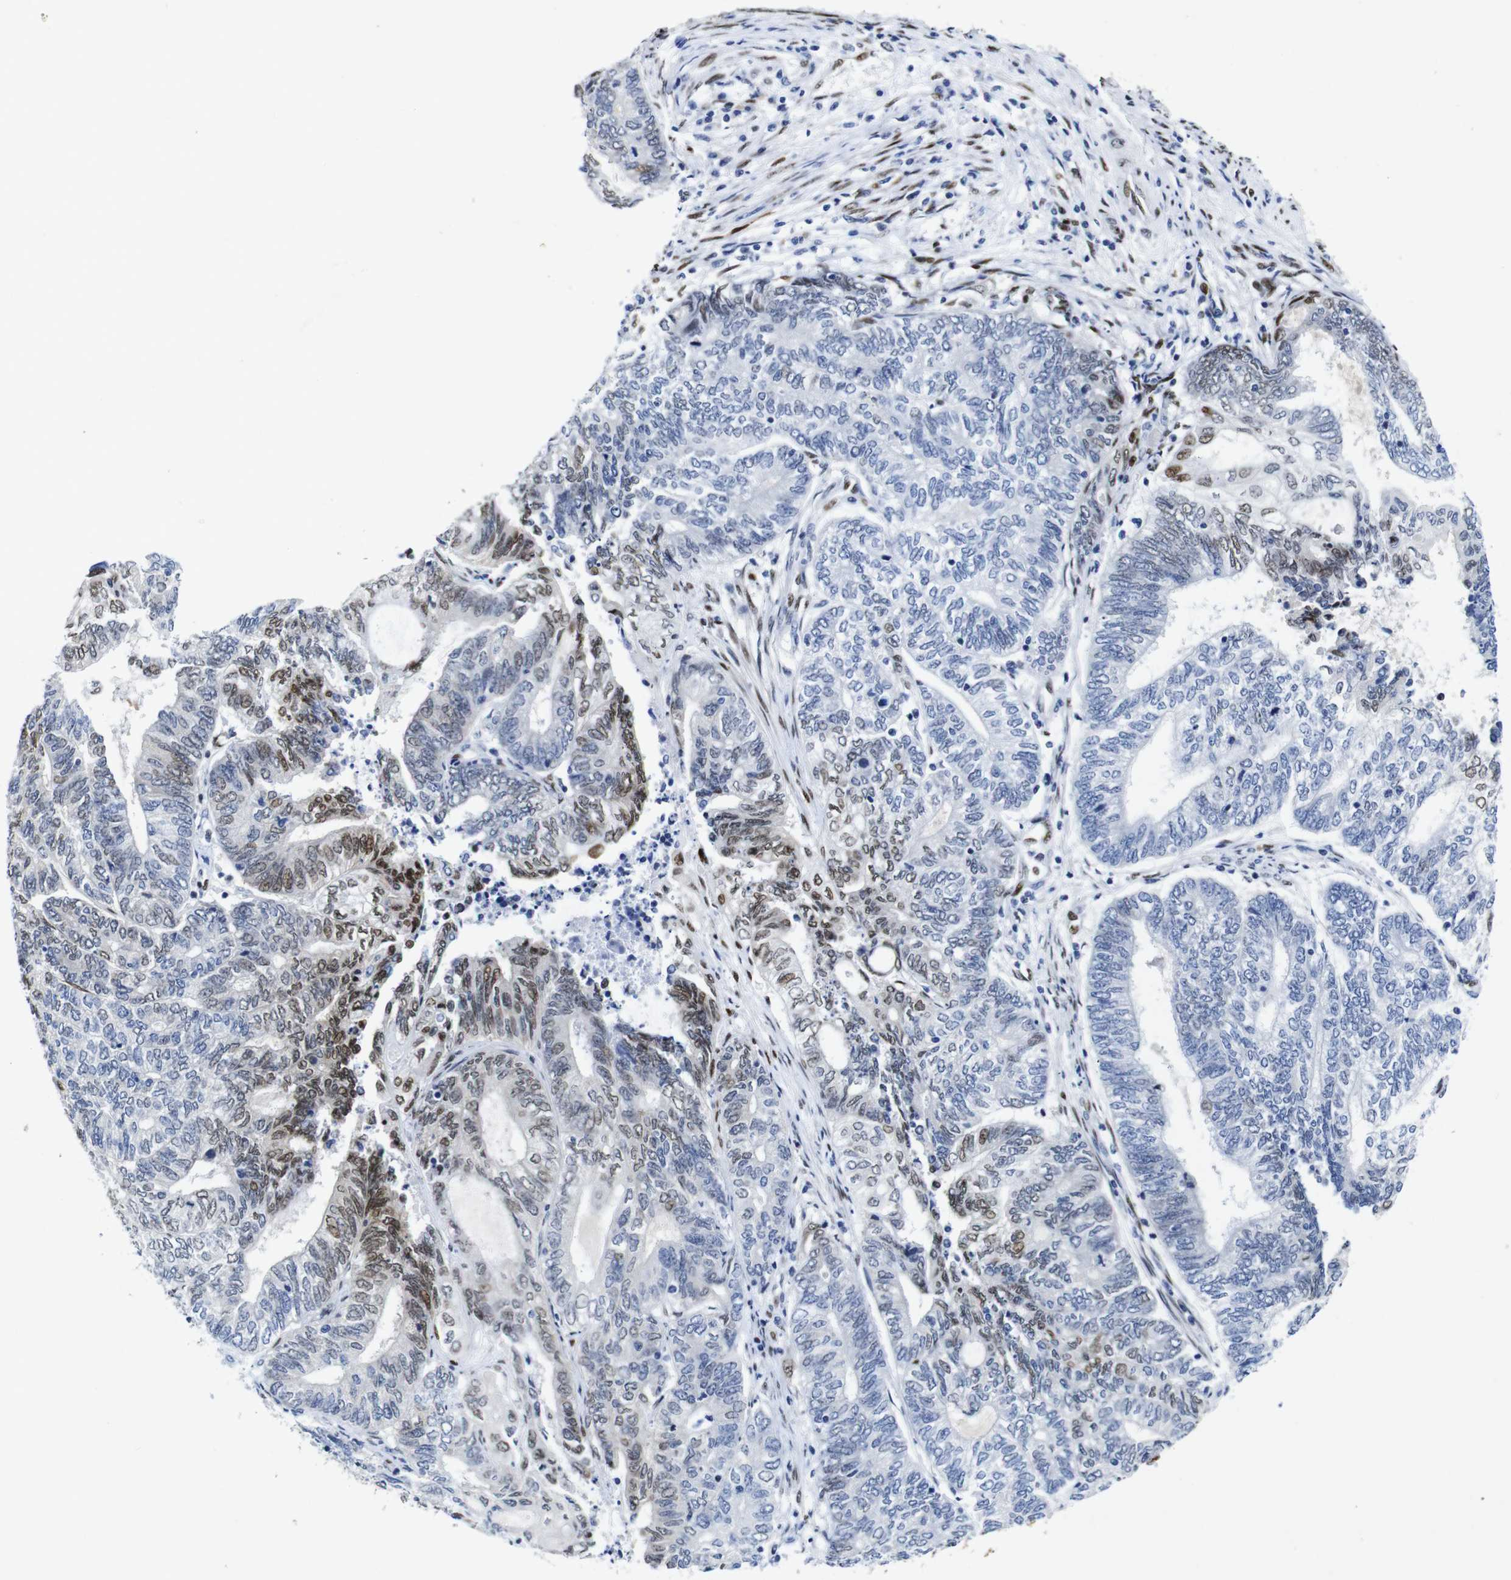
{"staining": {"intensity": "moderate", "quantity": "<25%", "location": "nuclear"}, "tissue": "endometrial cancer", "cell_type": "Tumor cells", "image_type": "cancer", "snomed": [{"axis": "morphology", "description": "Adenocarcinoma, NOS"}, {"axis": "topography", "description": "Uterus"}, {"axis": "topography", "description": "Endometrium"}], "caption": "Protein expression analysis of human adenocarcinoma (endometrial) reveals moderate nuclear positivity in approximately <25% of tumor cells.", "gene": "FOSL2", "patient": {"sex": "female", "age": 70}}